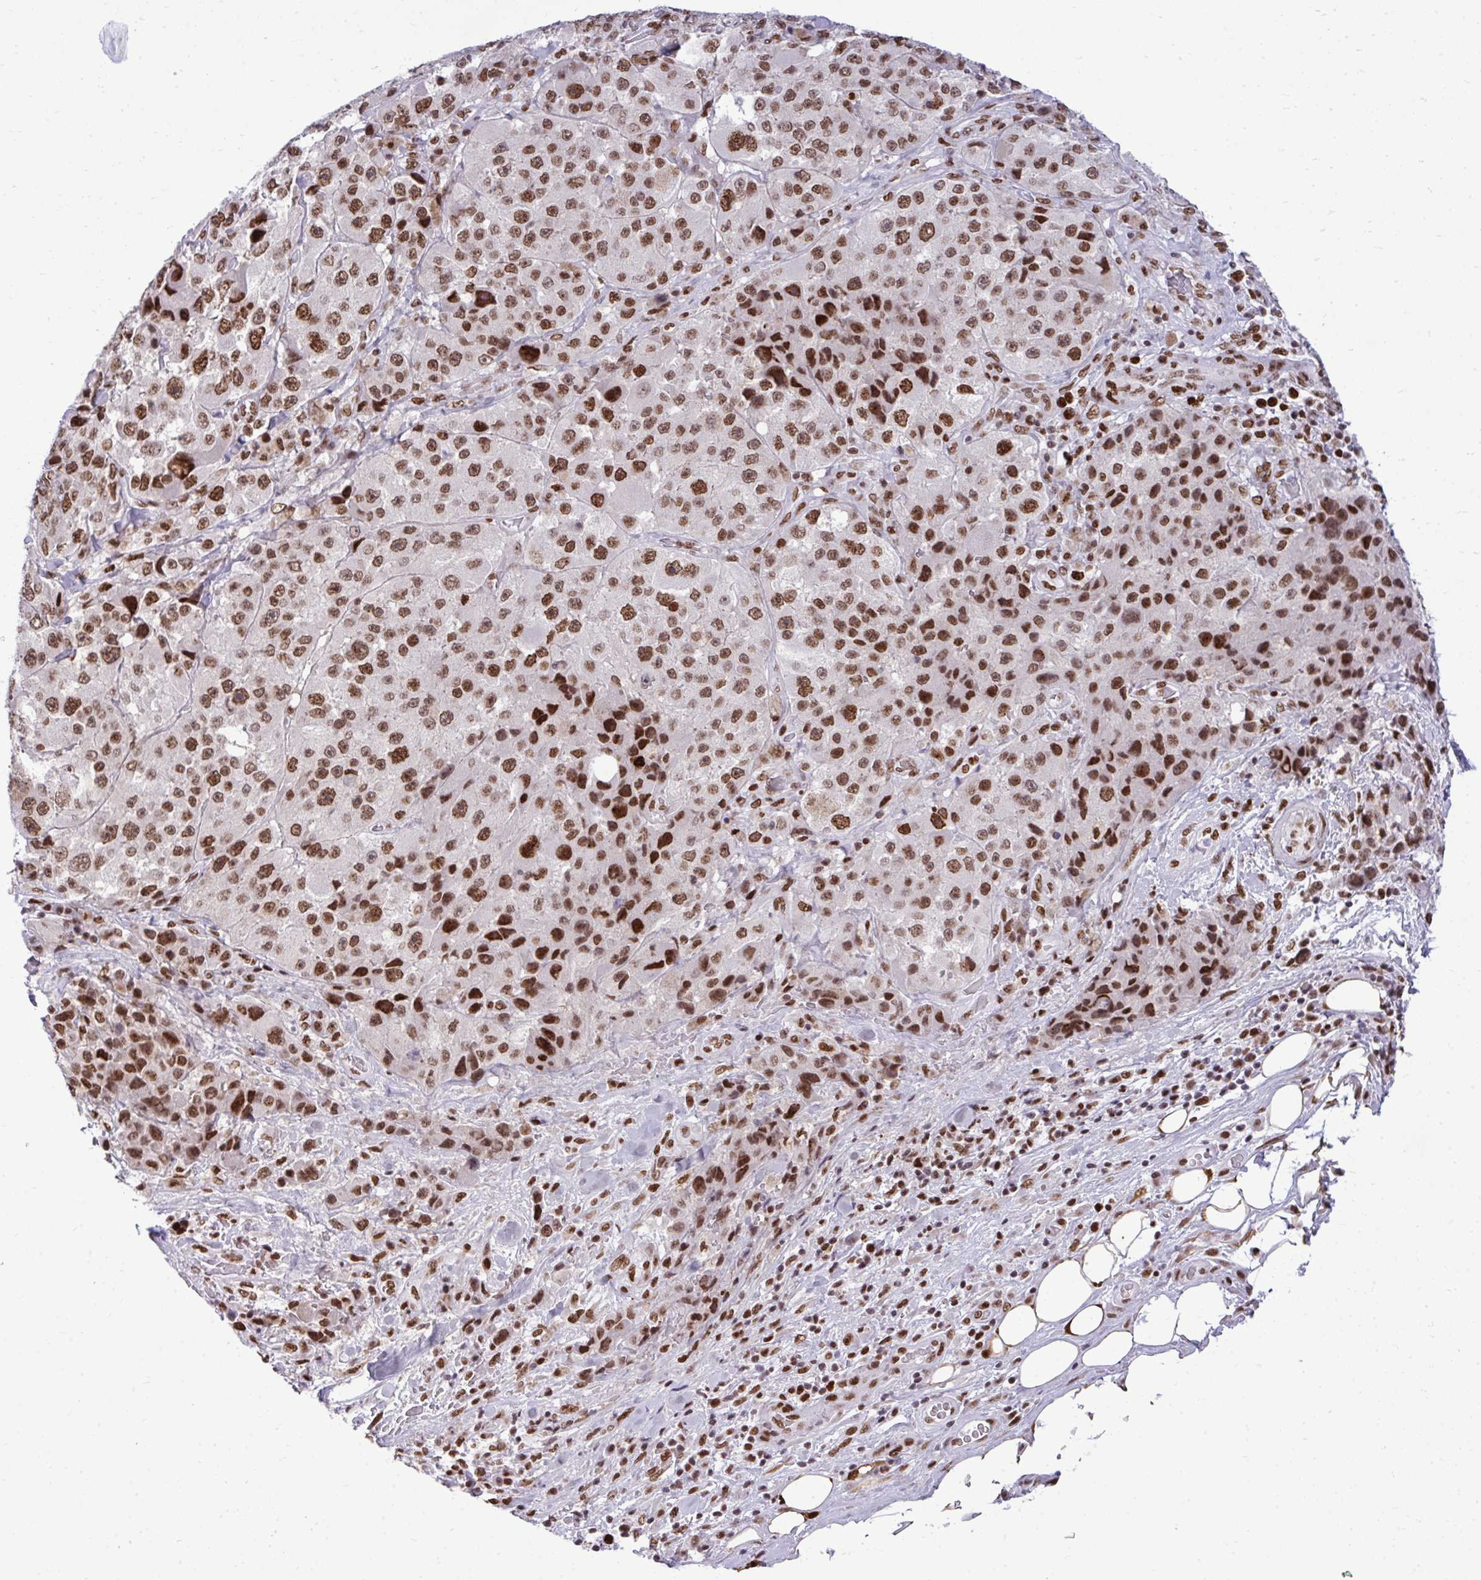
{"staining": {"intensity": "strong", "quantity": ">75%", "location": "nuclear"}, "tissue": "melanoma", "cell_type": "Tumor cells", "image_type": "cancer", "snomed": [{"axis": "morphology", "description": "Malignant melanoma, Metastatic site"}, {"axis": "topography", "description": "Lymph node"}], "caption": "Strong nuclear expression is seen in approximately >75% of tumor cells in melanoma.", "gene": "CDYL", "patient": {"sex": "male", "age": 62}}